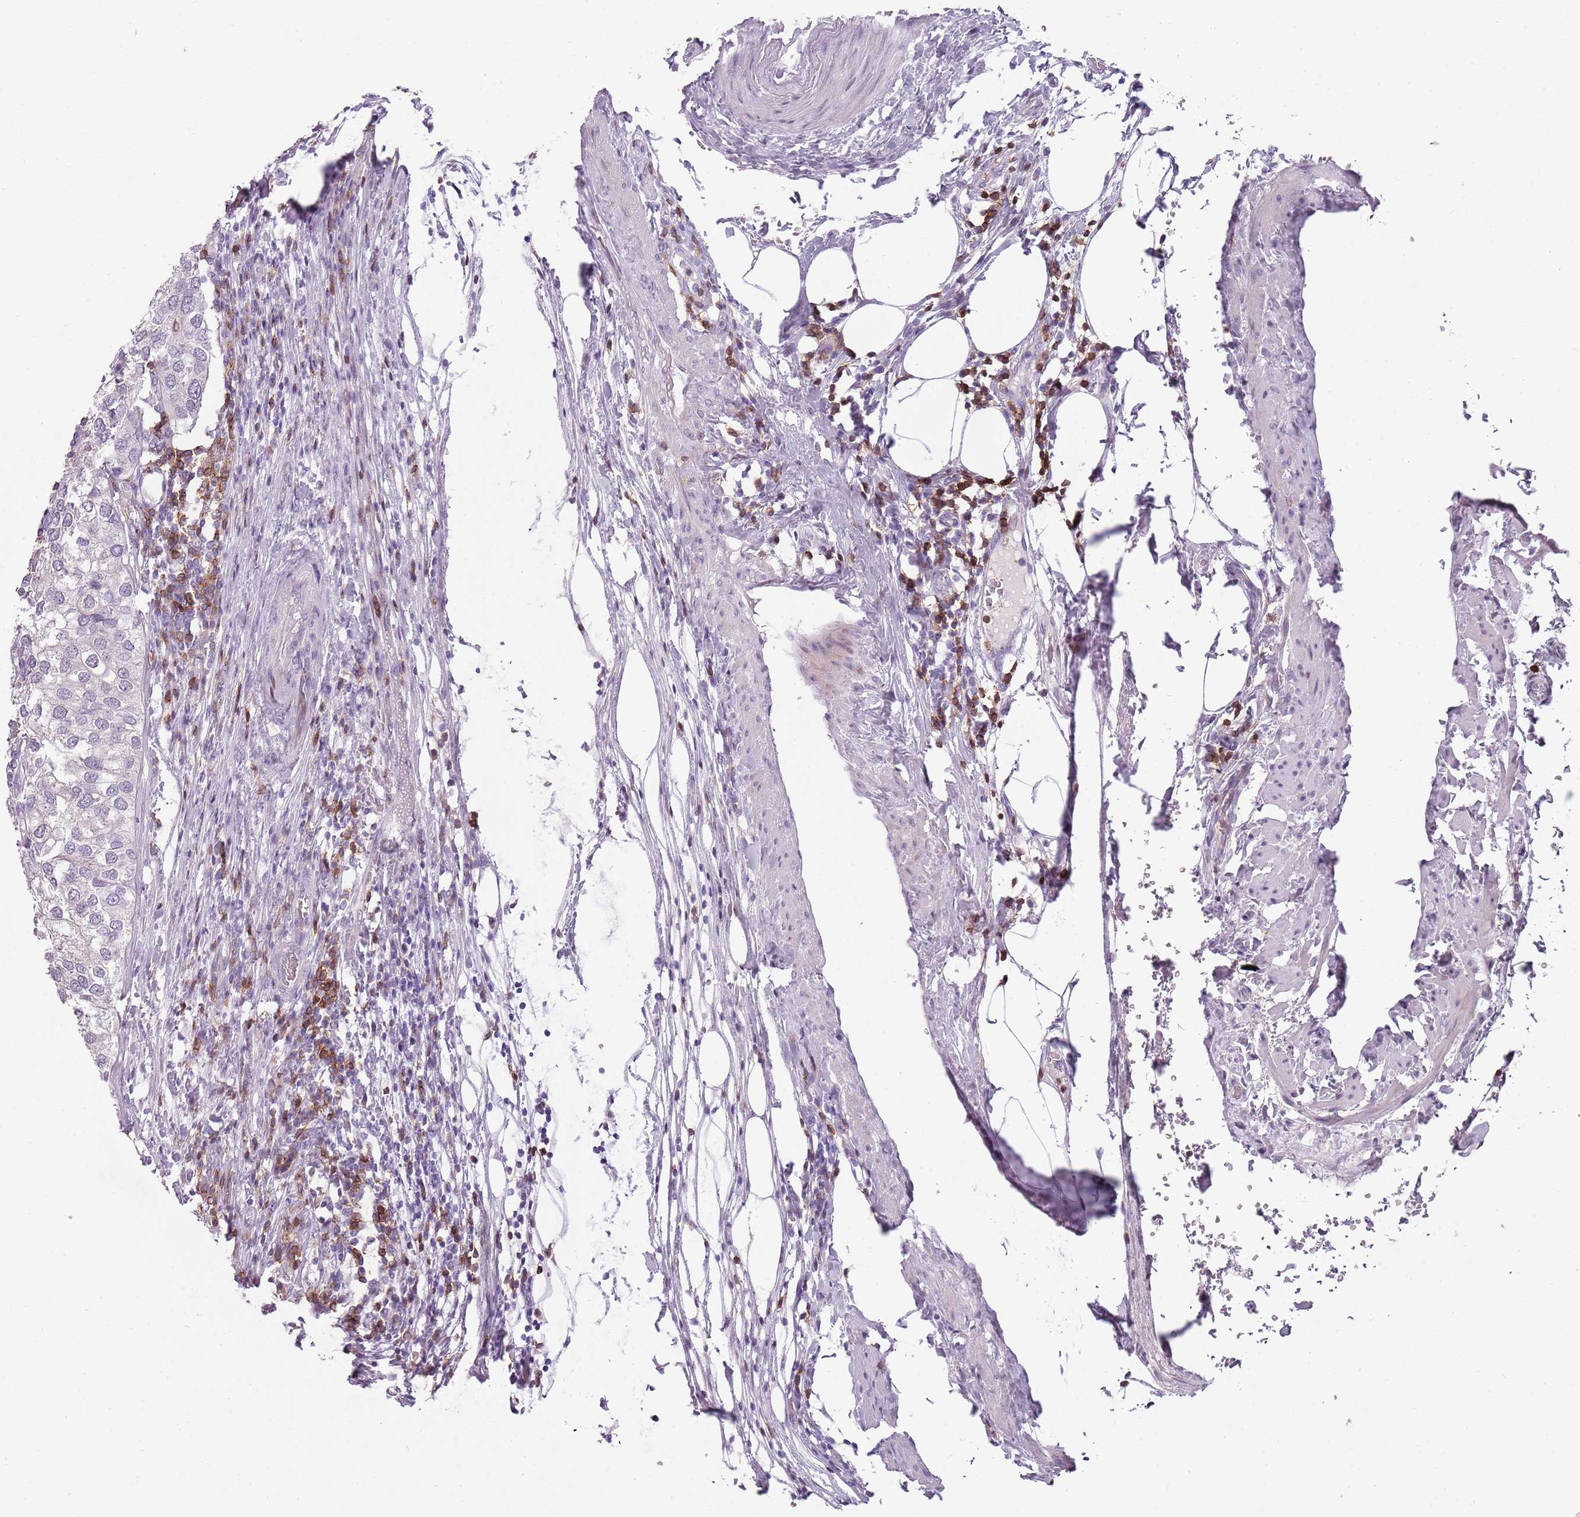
{"staining": {"intensity": "negative", "quantity": "none", "location": "none"}, "tissue": "urothelial cancer", "cell_type": "Tumor cells", "image_type": "cancer", "snomed": [{"axis": "morphology", "description": "Urothelial carcinoma, High grade"}, {"axis": "topography", "description": "Urinary bladder"}], "caption": "Immunohistochemistry (IHC) of urothelial cancer demonstrates no staining in tumor cells.", "gene": "ZNF583", "patient": {"sex": "male", "age": 64}}